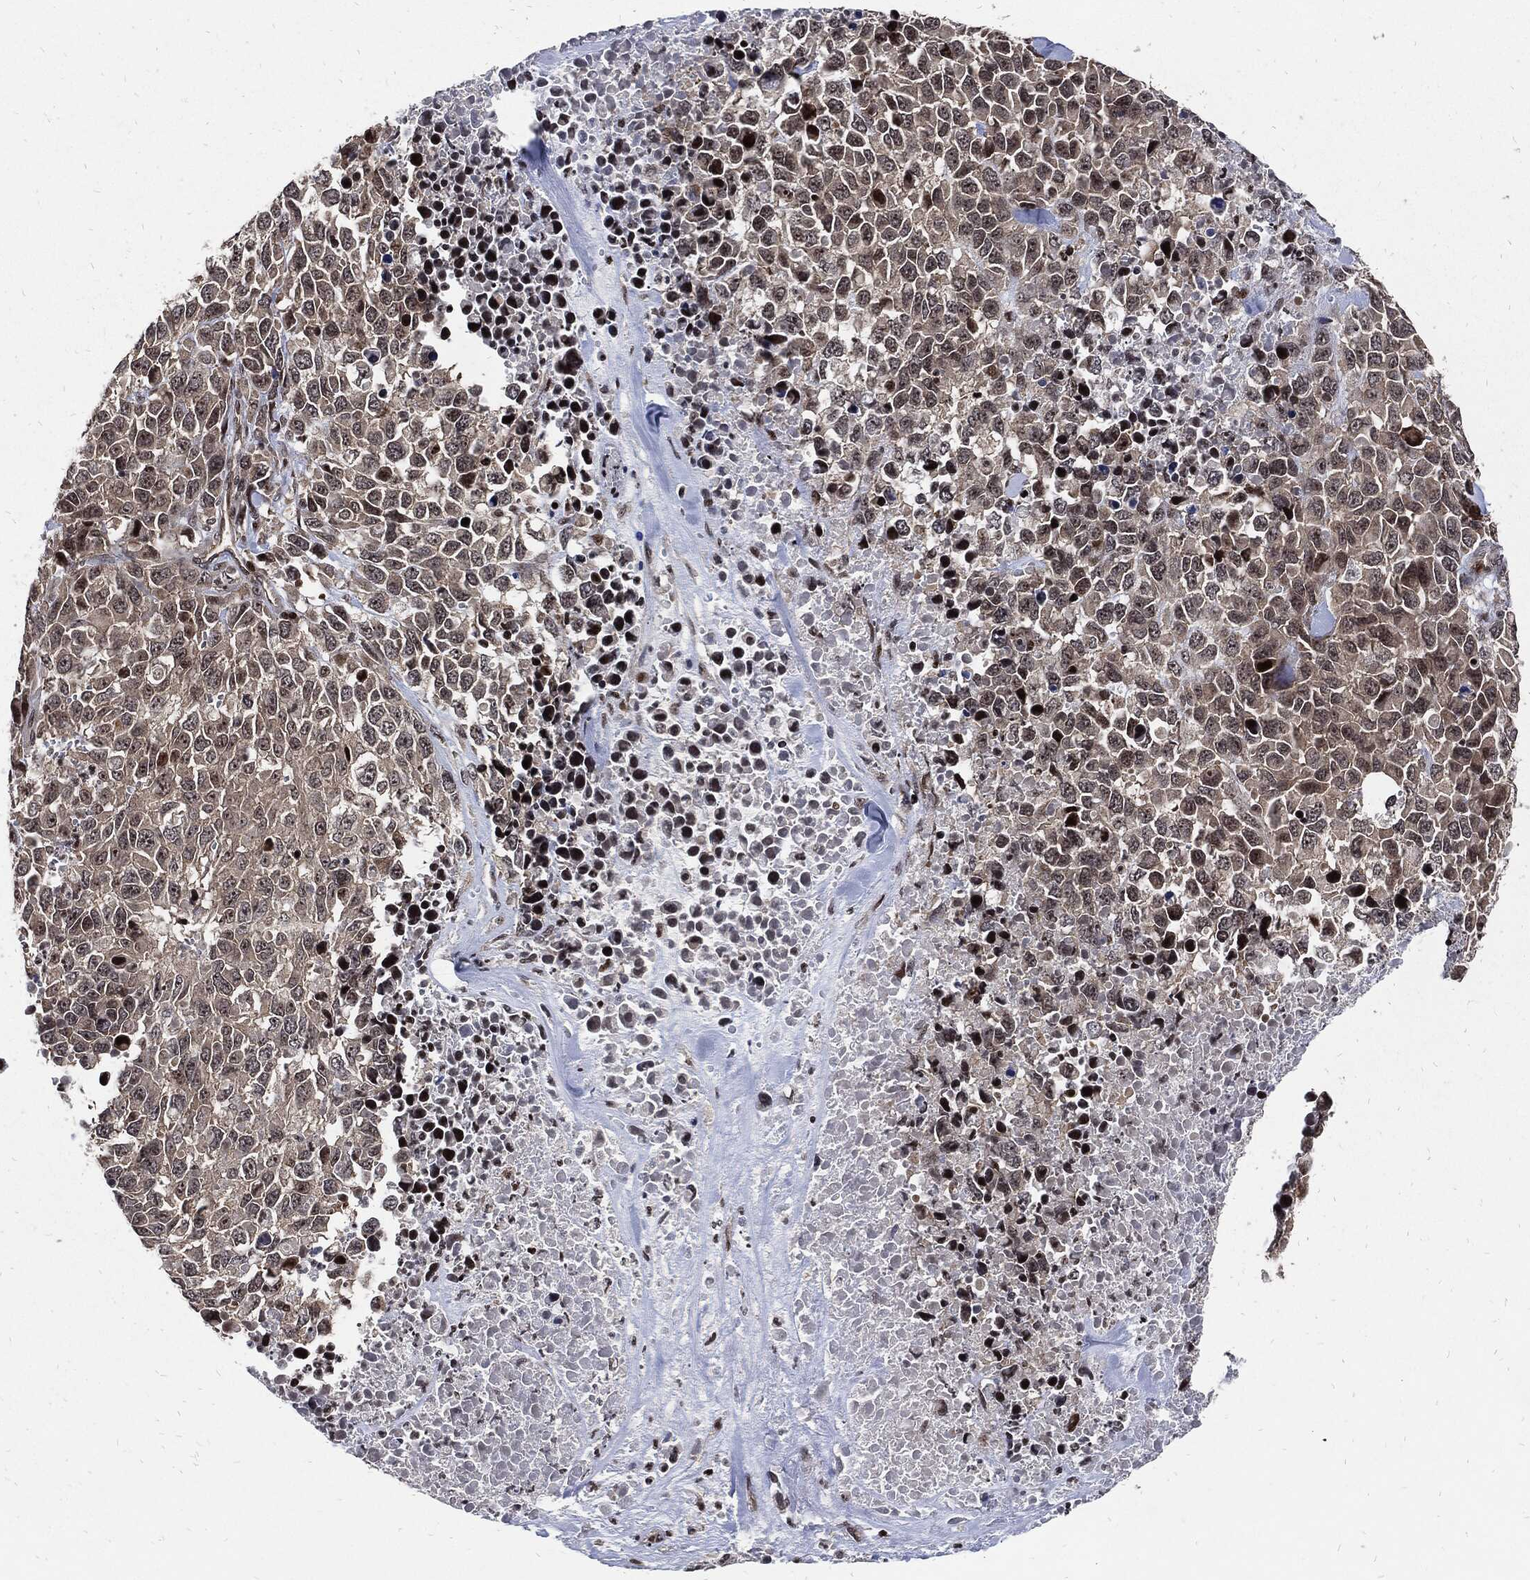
{"staining": {"intensity": "negative", "quantity": "none", "location": "none"}, "tissue": "melanoma", "cell_type": "Tumor cells", "image_type": "cancer", "snomed": [{"axis": "morphology", "description": "Malignant melanoma, Metastatic site"}, {"axis": "topography", "description": "Skin"}], "caption": "Immunohistochemistry (IHC) of malignant melanoma (metastatic site) displays no positivity in tumor cells.", "gene": "ZNF775", "patient": {"sex": "male", "age": 84}}